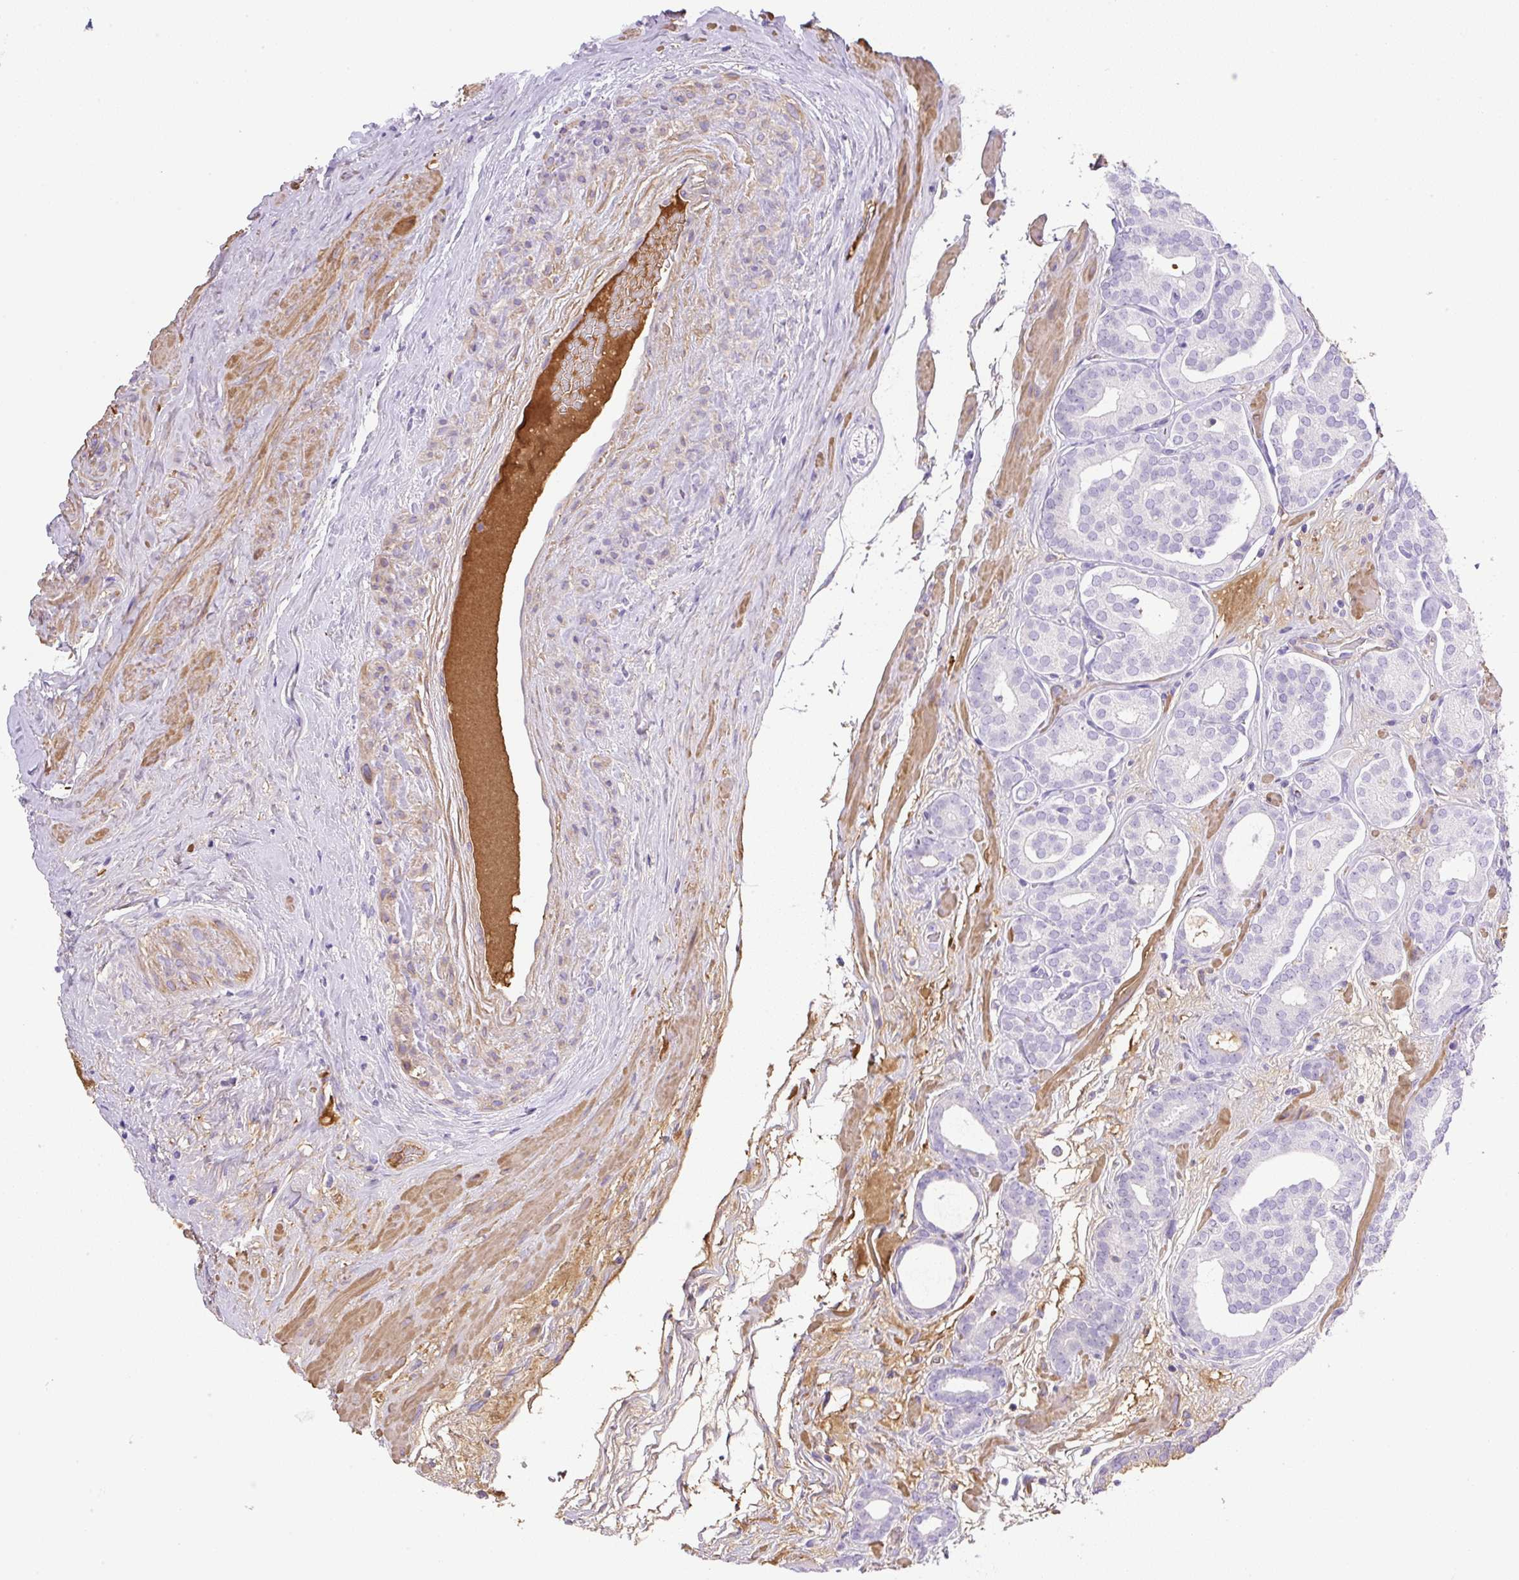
{"staining": {"intensity": "negative", "quantity": "none", "location": "none"}, "tissue": "prostate cancer", "cell_type": "Tumor cells", "image_type": "cancer", "snomed": [{"axis": "morphology", "description": "Adenocarcinoma, High grade"}, {"axis": "topography", "description": "Prostate"}], "caption": "Human prostate cancer (adenocarcinoma (high-grade)) stained for a protein using immunohistochemistry (IHC) displays no positivity in tumor cells.", "gene": "TDRD15", "patient": {"sex": "male", "age": 66}}